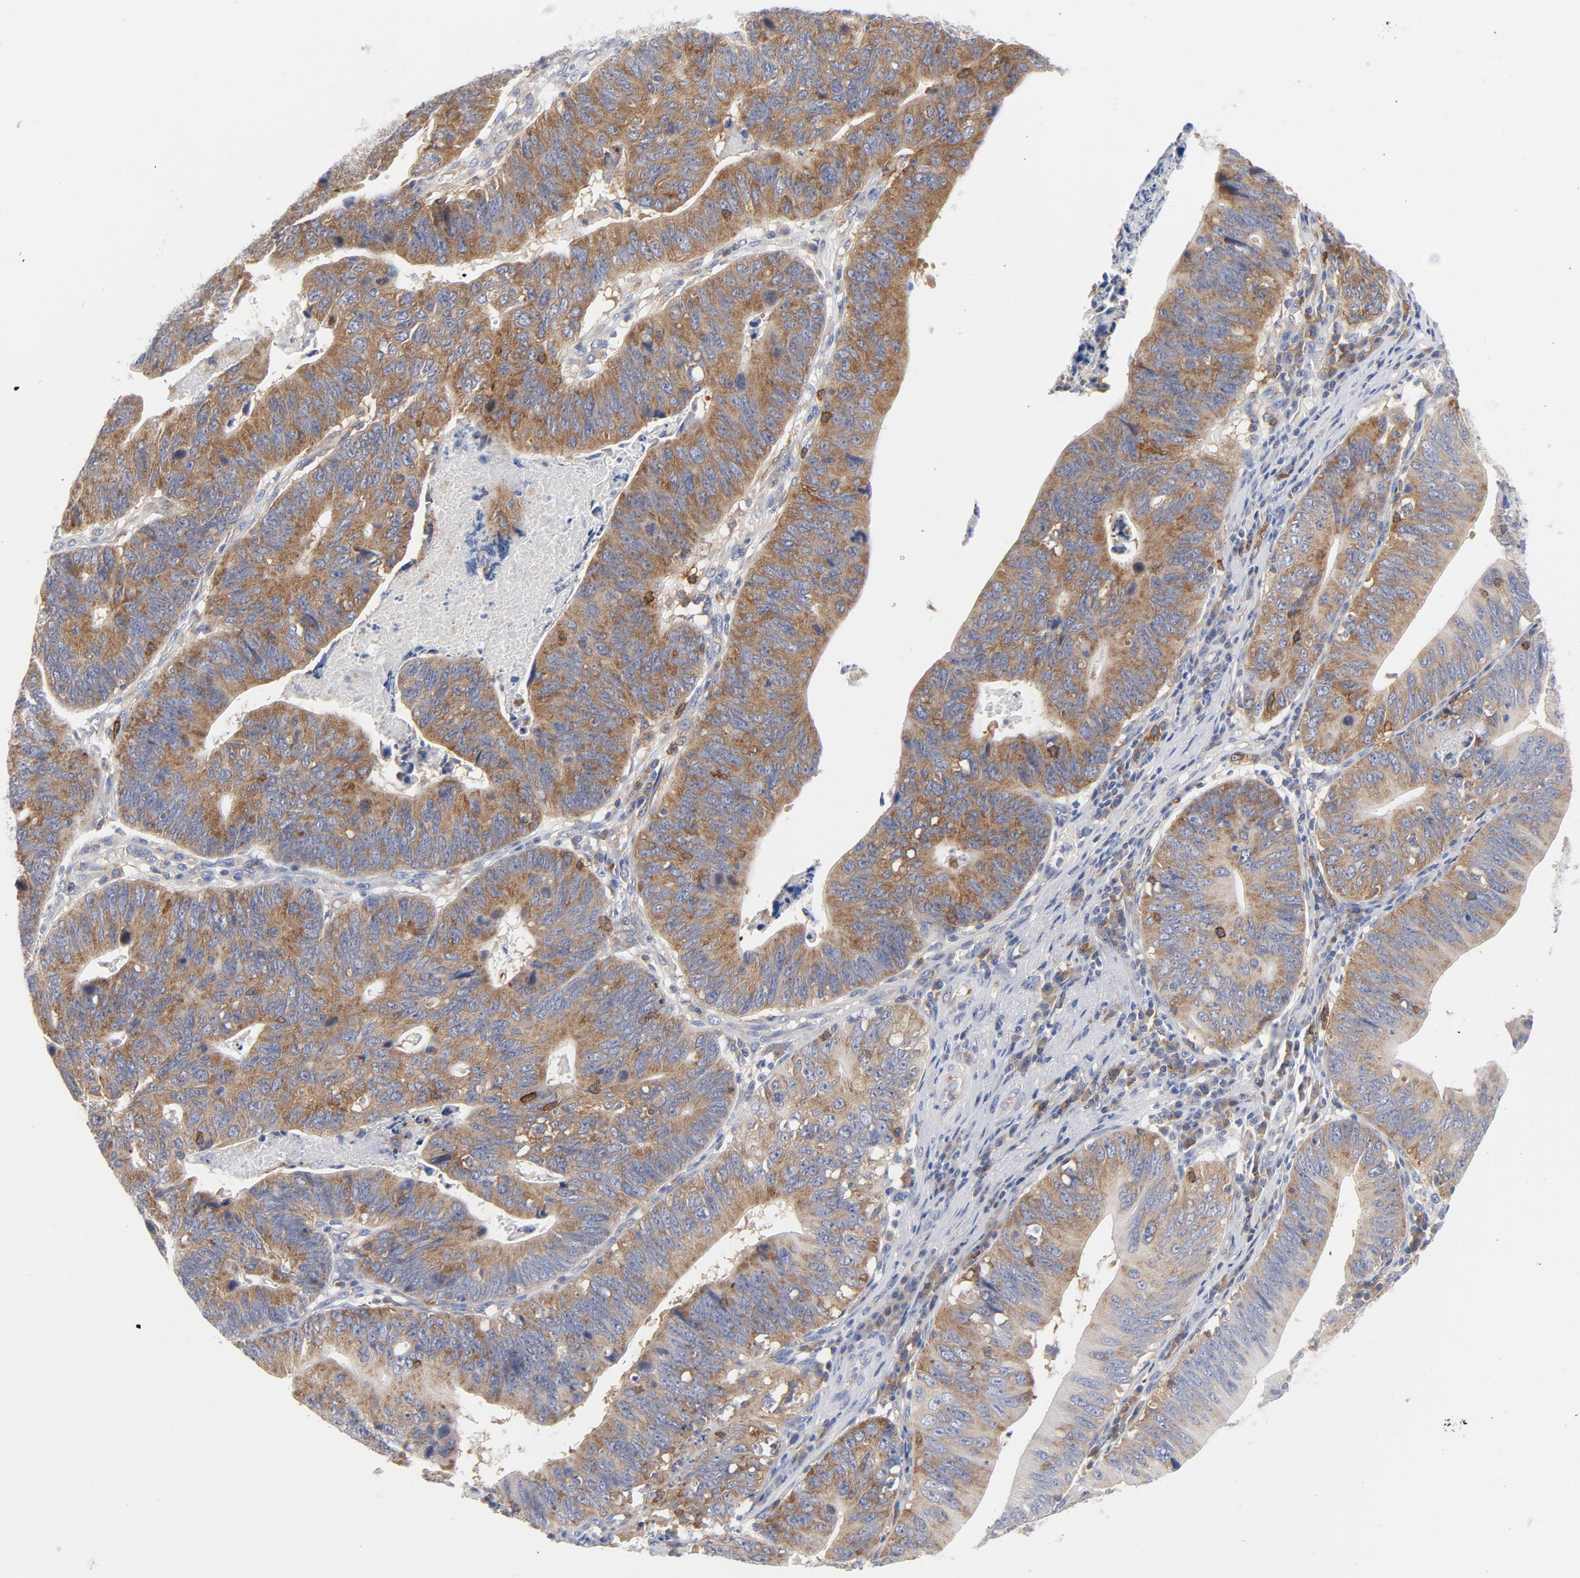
{"staining": {"intensity": "strong", "quantity": "25%-75%", "location": "cytoplasmic/membranous"}, "tissue": "stomach cancer", "cell_type": "Tumor cells", "image_type": "cancer", "snomed": [{"axis": "morphology", "description": "Adenocarcinoma, NOS"}, {"axis": "topography", "description": "Stomach"}], "caption": "Immunohistochemistry of adenocarcinoma (stomach) demonstrates high levels of strong cytoplasmic/membranous staining in approximately 25%-75% of tumor cells. Nuclei are stained in blue.", "gene": "CD86", "patient": {"sex": "male", "age": 59}}